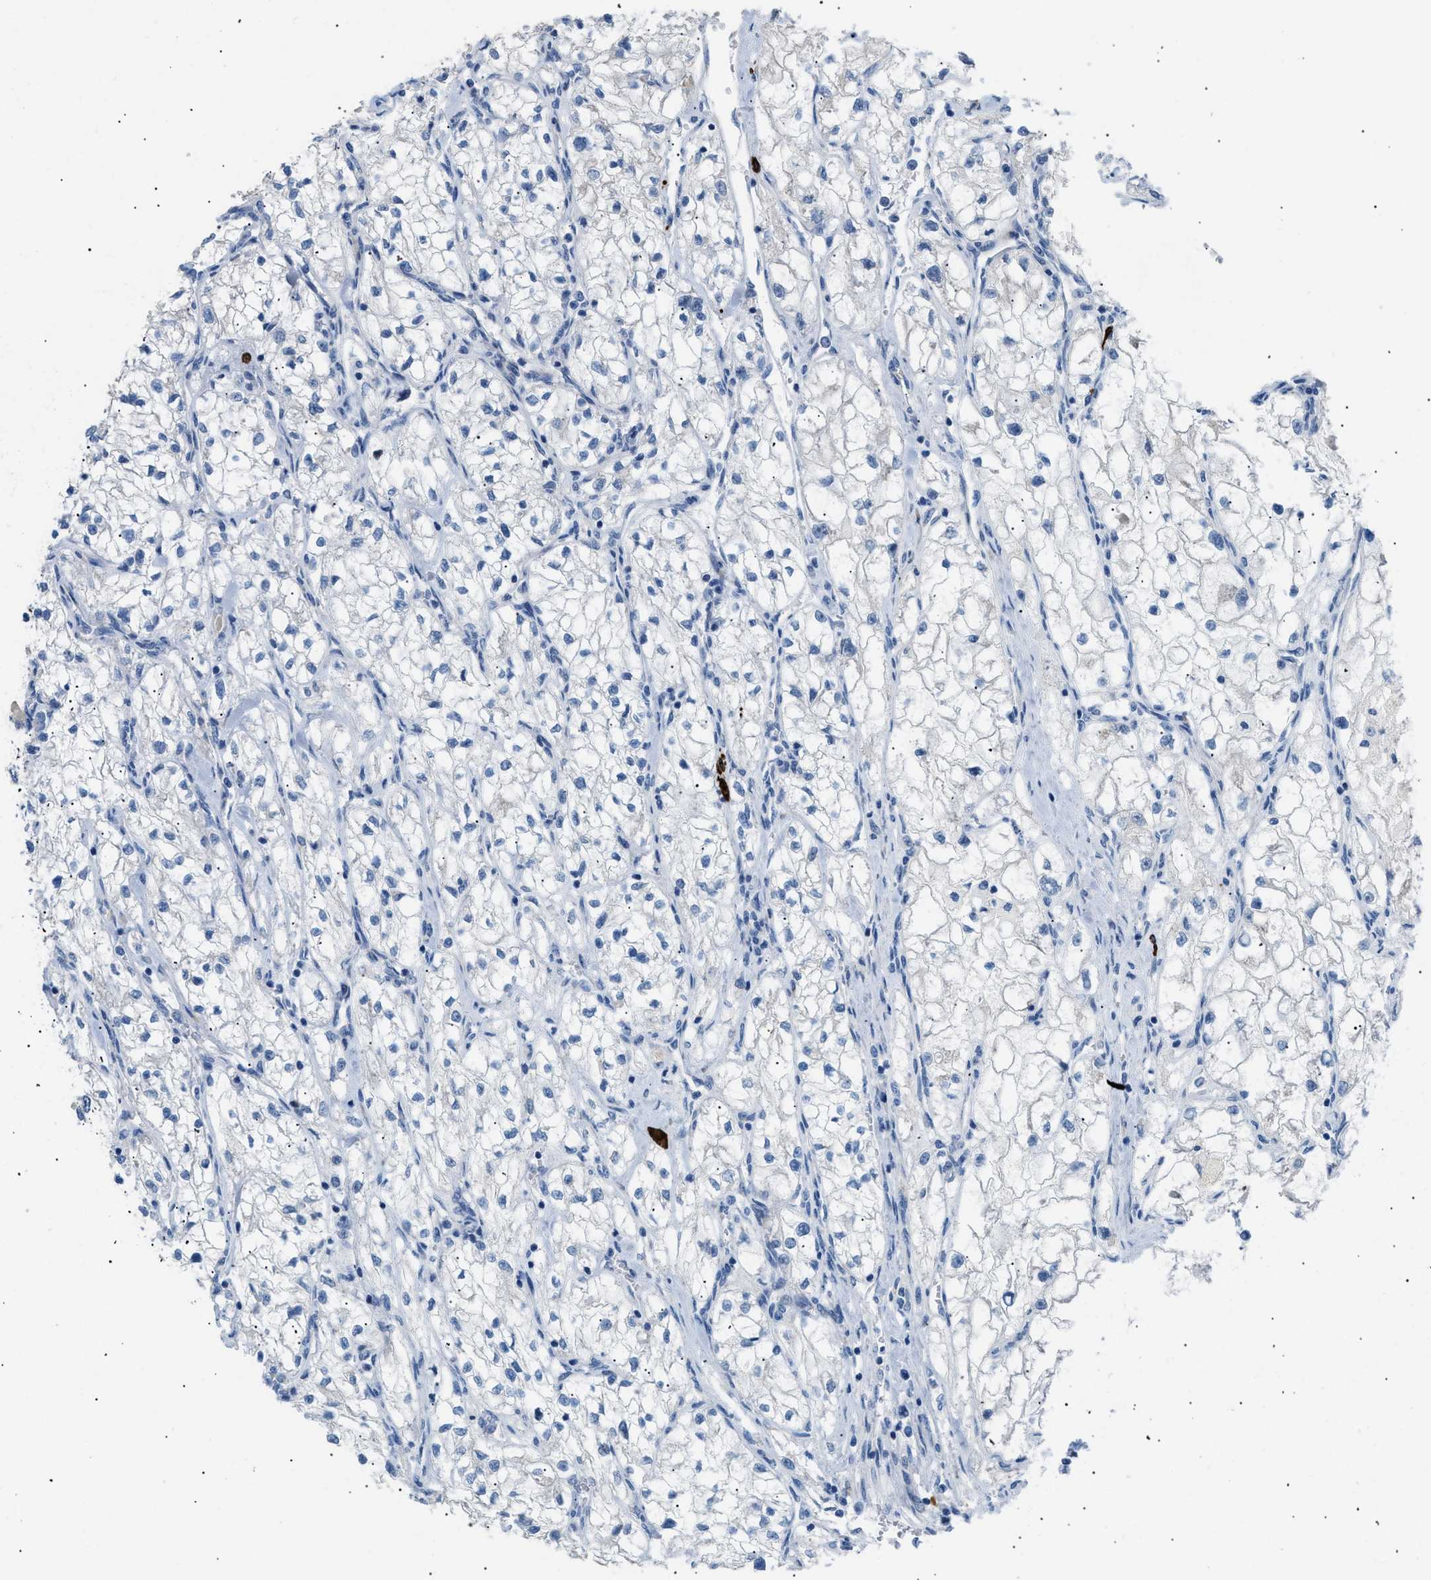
{"staining": {"intensity": "negative", "quantity": "none", "location": "none"}, "tissue": "renal cancer", "cell_type": "Tumor cells", "image_type": "cancer", "snomed": [{"axis": "morphology", "description": "Adenocarcinoma, NOS"}, {"axis": "topography", "description": "Kidney"}], "caption": "IHC photomicrograph of neoplastic tissue: renal adenocarcinoma stained with DAB displays no significant protein positivity in tumor cells.", "gene": "ICA1", "patient": {"sex": "female", "age": 70}}